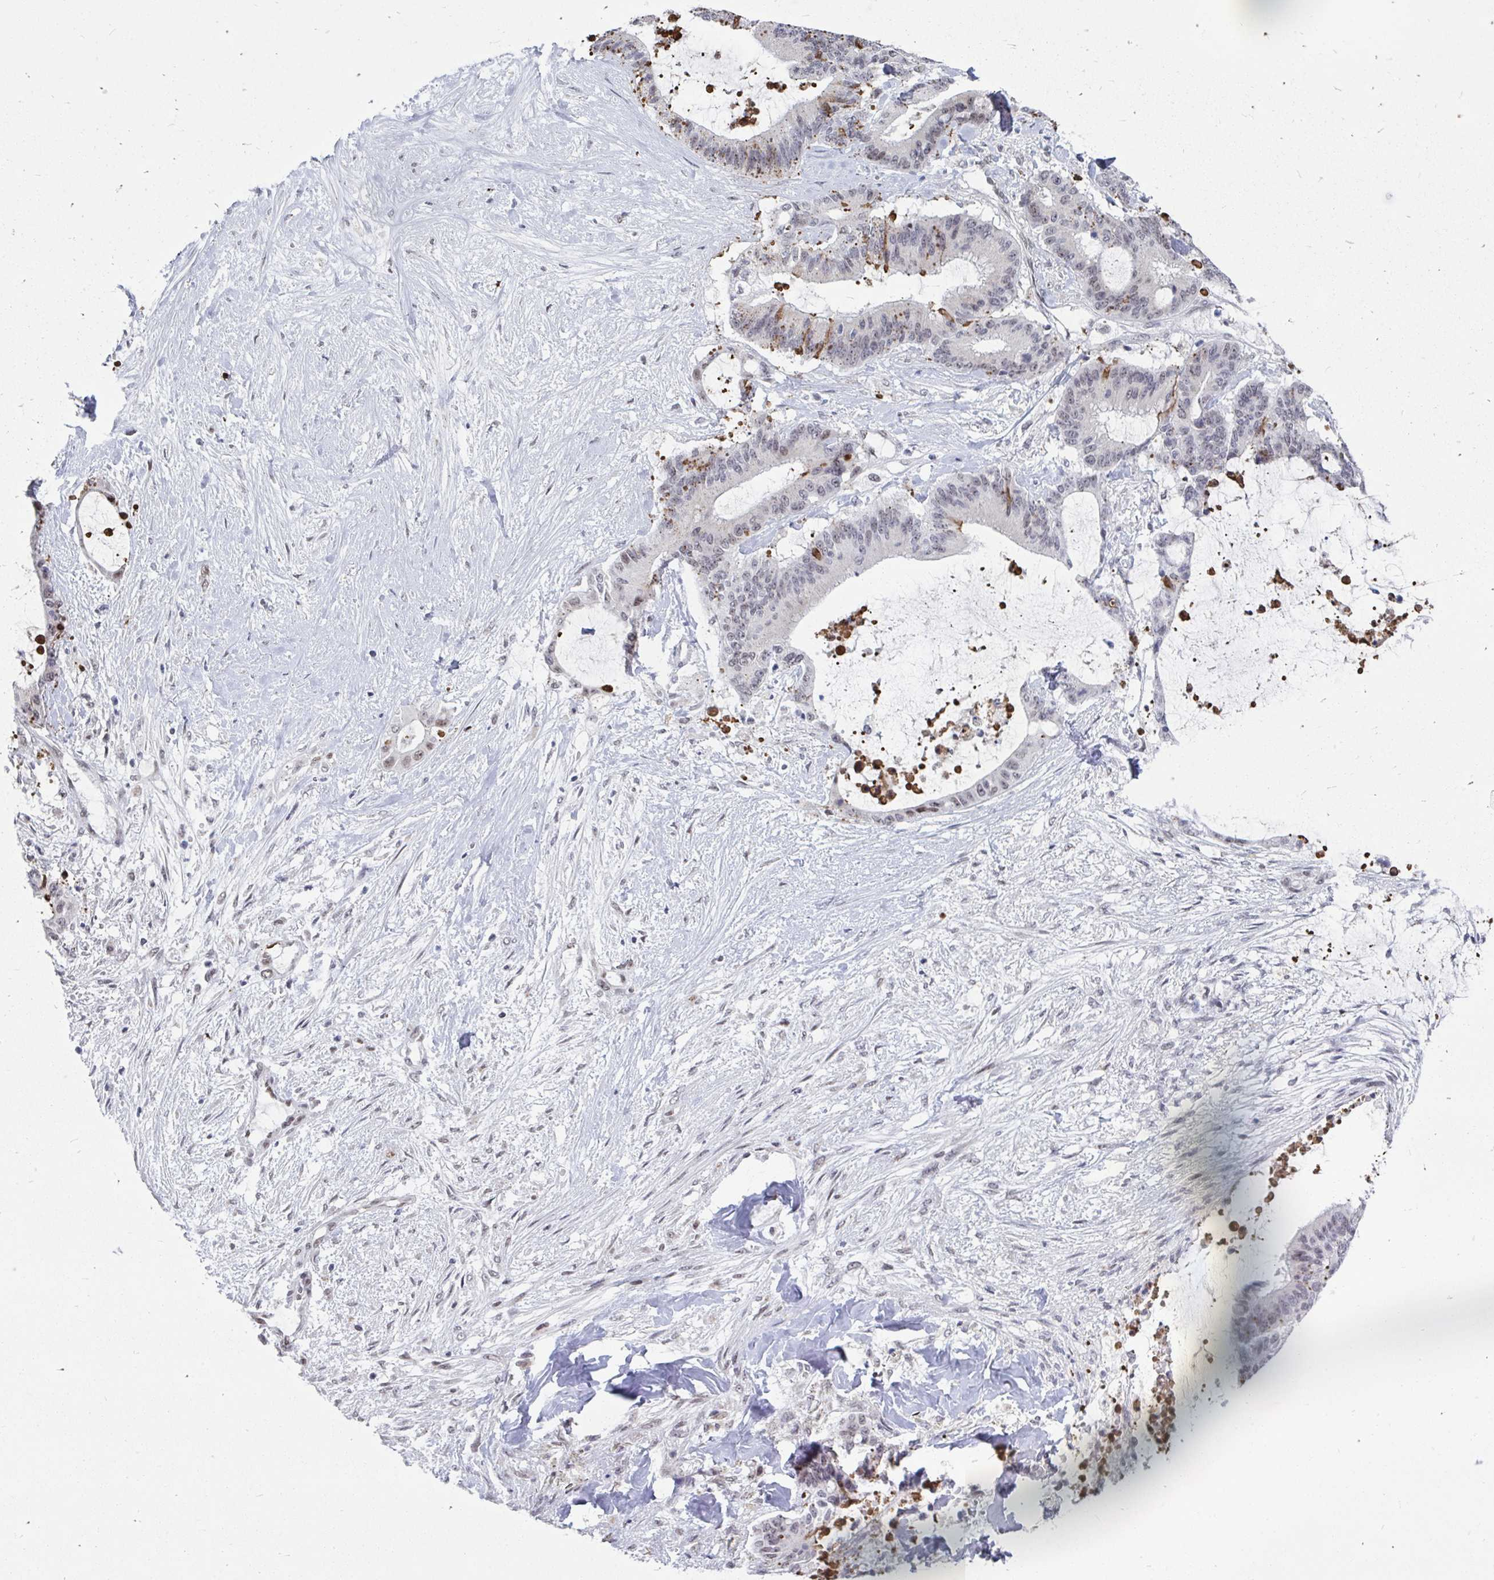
{"staining": {"intensity": "weak", "quantity": "<25%", "location": "nuclear"}, "tissue": "liver cancer", "cell_type": "Tumor cells", "image_type": "cancer", "snomed": [{"axis": "morphology", "description": "Normal tissue, NOS"}, {"axis": "morphology", "description": "Cholangiocarcinoma"}, {"axis": "topography", "description": "Liver"}, {"axis": "topography", "description": "Peripheral nerve tissue"}], "caption": "This is a image of IHC staining of liver cancer (cholangiocarcinoma), which shows no staining in tumor cells.", "gene": "TRIP12", "patient": {"sex": "female", "age": 73}}